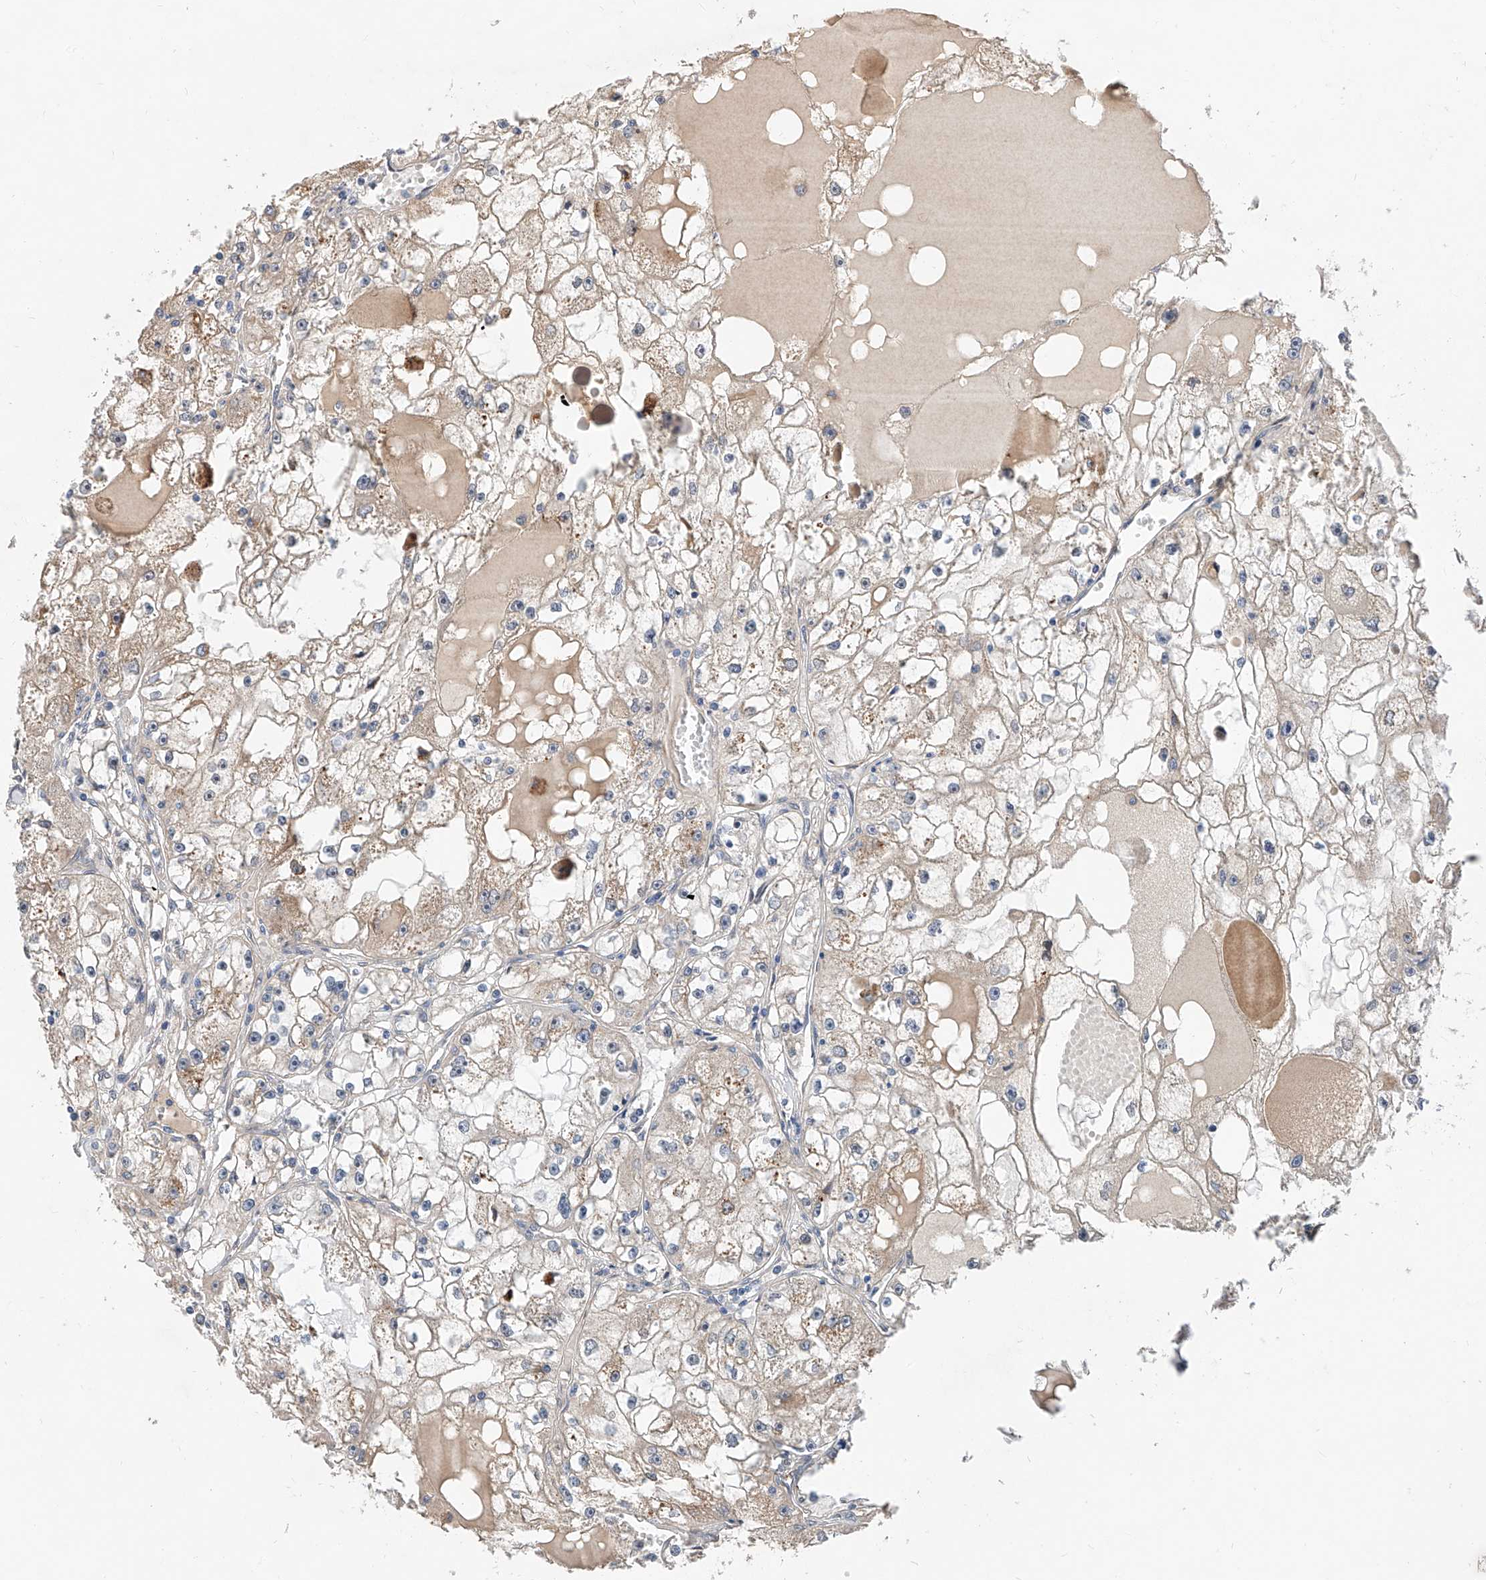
{"staining": {"intensity": "weak", "quantity": "<25%", "location": "cytoplasmic/membranous"}, "tissue": "renal cancer", "cell_type": "Tumor cells", "image_type": "cancer", "snomed": [{"axis": "morphology", "description": "Adenocarcinoma, NOS"}, {"axis": "topography", "description": "Kidney"}], "caption": "The micrograph shows no staining of tumor cells in adenocarcinoma (renal). Nuclei are stained in blue.", "gene": "MAGEE2", "patient": {"sex": "male", "age": 56}}